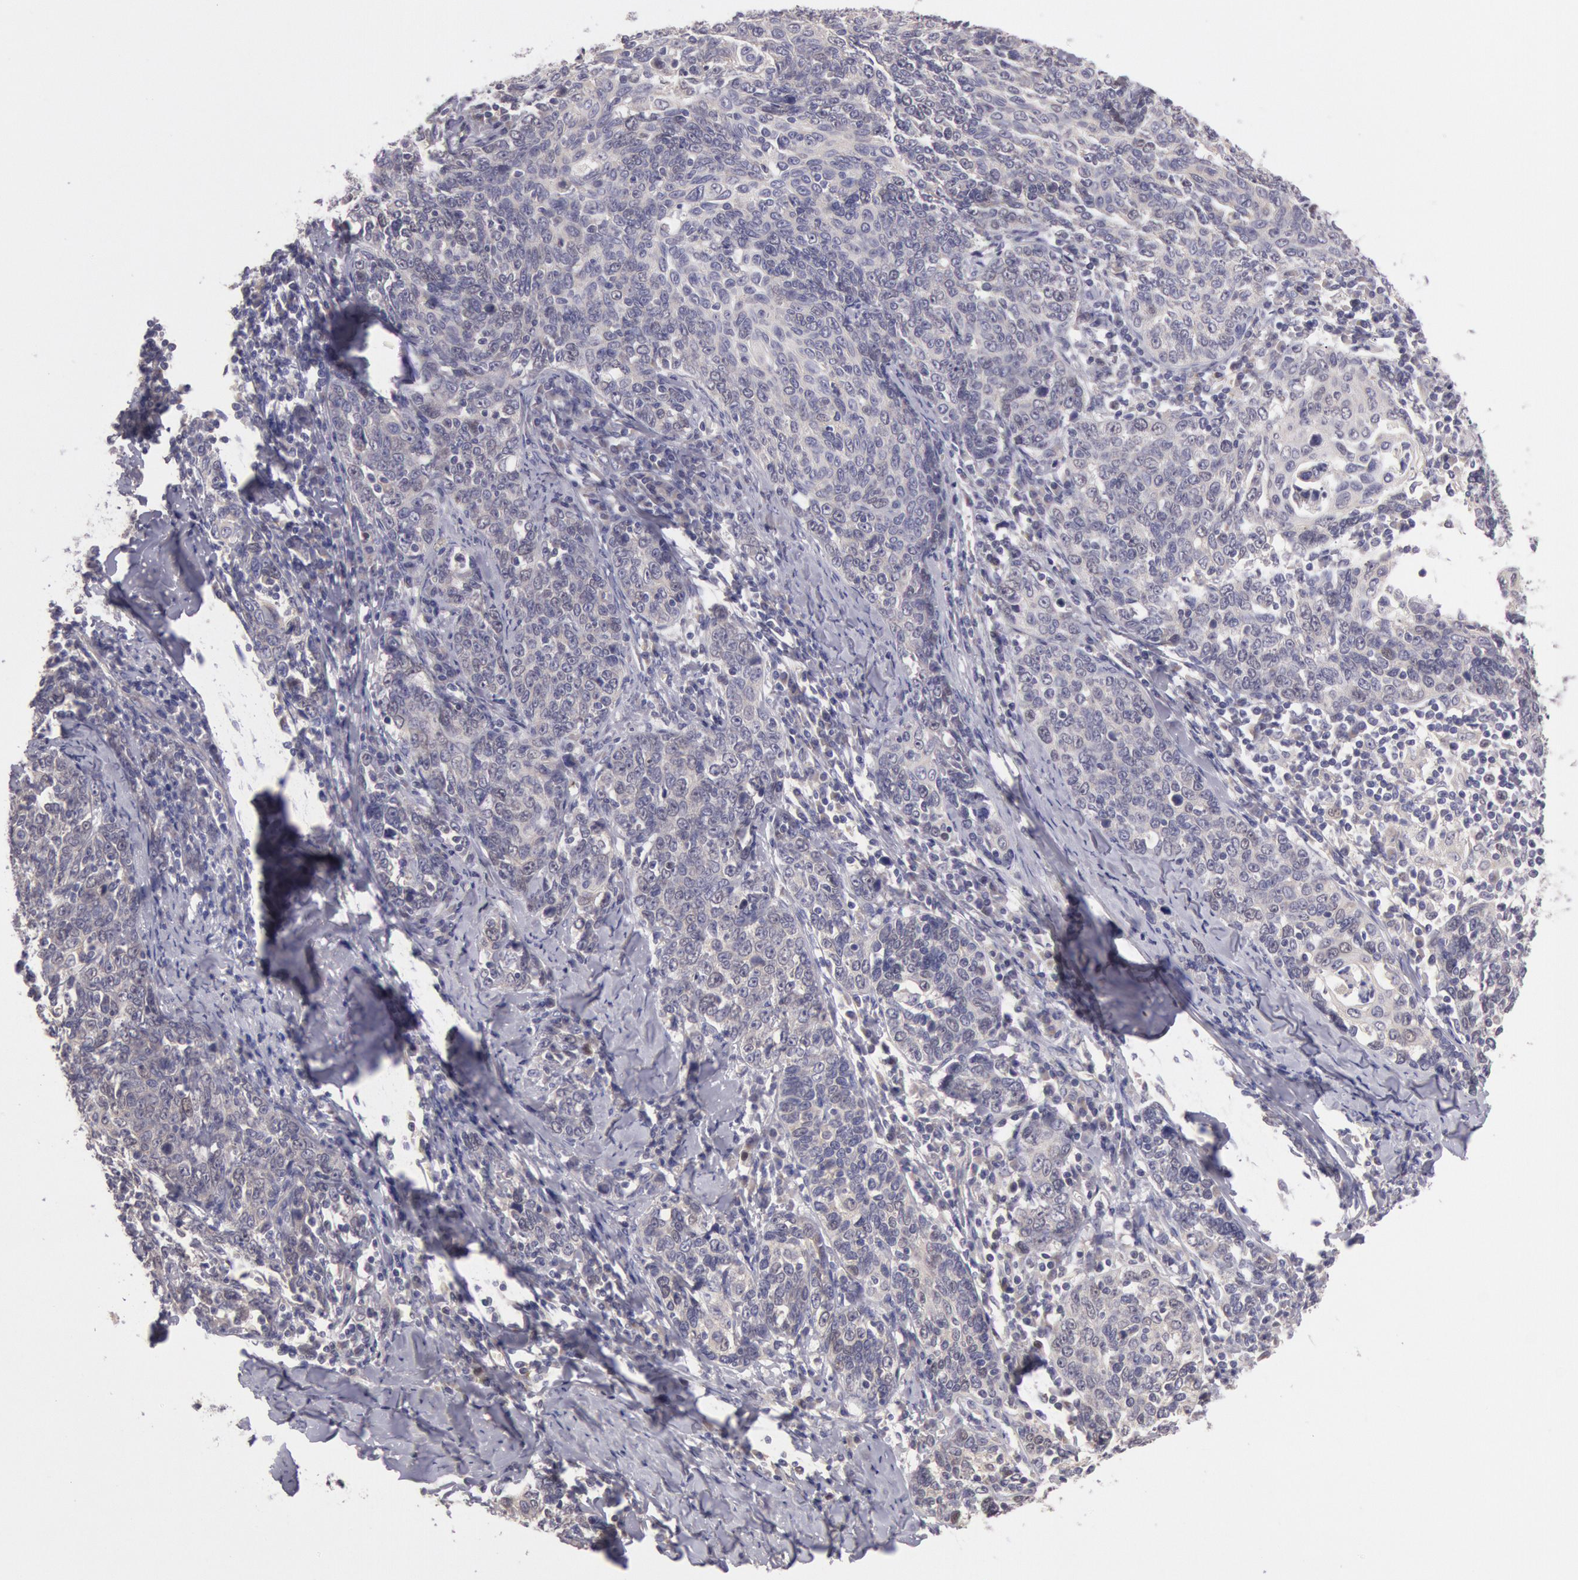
{"staining": {"intensity": "negative", "quantity": "none", "location": "none"}, "tissue": "cervical cancer", "cell_type": "Tumor cells", "image_type": "cancer", "snomed": [{"axis": "morphology", "description": "Squamous cell carcinoma, NOS"}, {"axis": "topography", "description": "Cervix"}], "caption": "Immunohistochemistry image of cervical cancer (squamous cell carcinoma) stained for a protein (brown), which exhibits no expression in tumor cells.", "gene": "AMOTL1", "patient": {"sex": "female", "age": 41}}